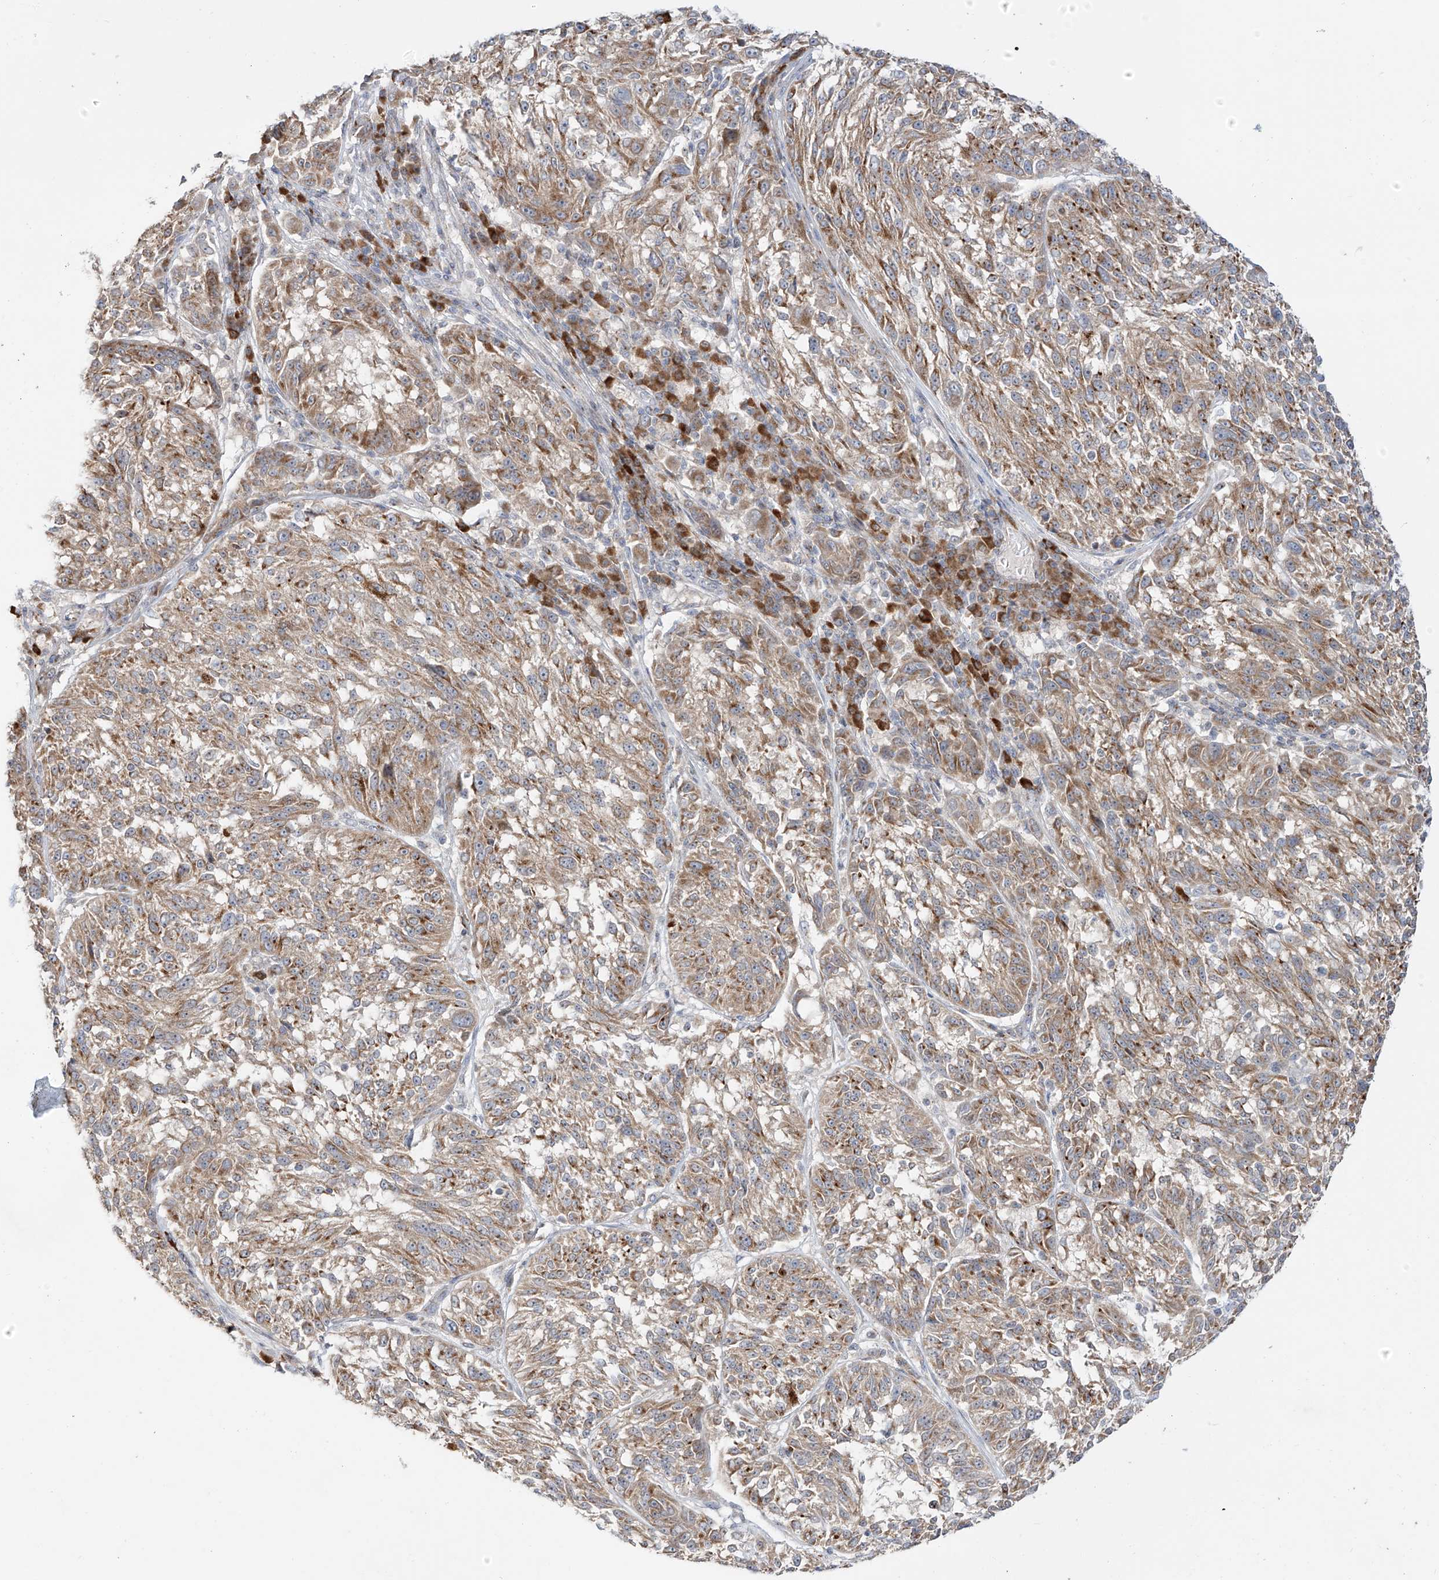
{"staining": {"intensity": "moderate", "quantity": ">75%", "location": "cytoplasmic/membranous"}, "tissue": "melanoma", "cell_type": "Tumor cells", "image_type": "cancer", "snomed": [{"axis": "morphology", "description": "Malignant melanoma, NOS"}, {"axis": "topography", "description": "Skin"}], "caption": "Melanoma was stained to show a protein in brown. There is medium levels of moderate cytoplasmic/membranous positivity in about >75% of tumor cells.", "gene": "BSDC1", "patient": {"sex": "male", "age": 53}}